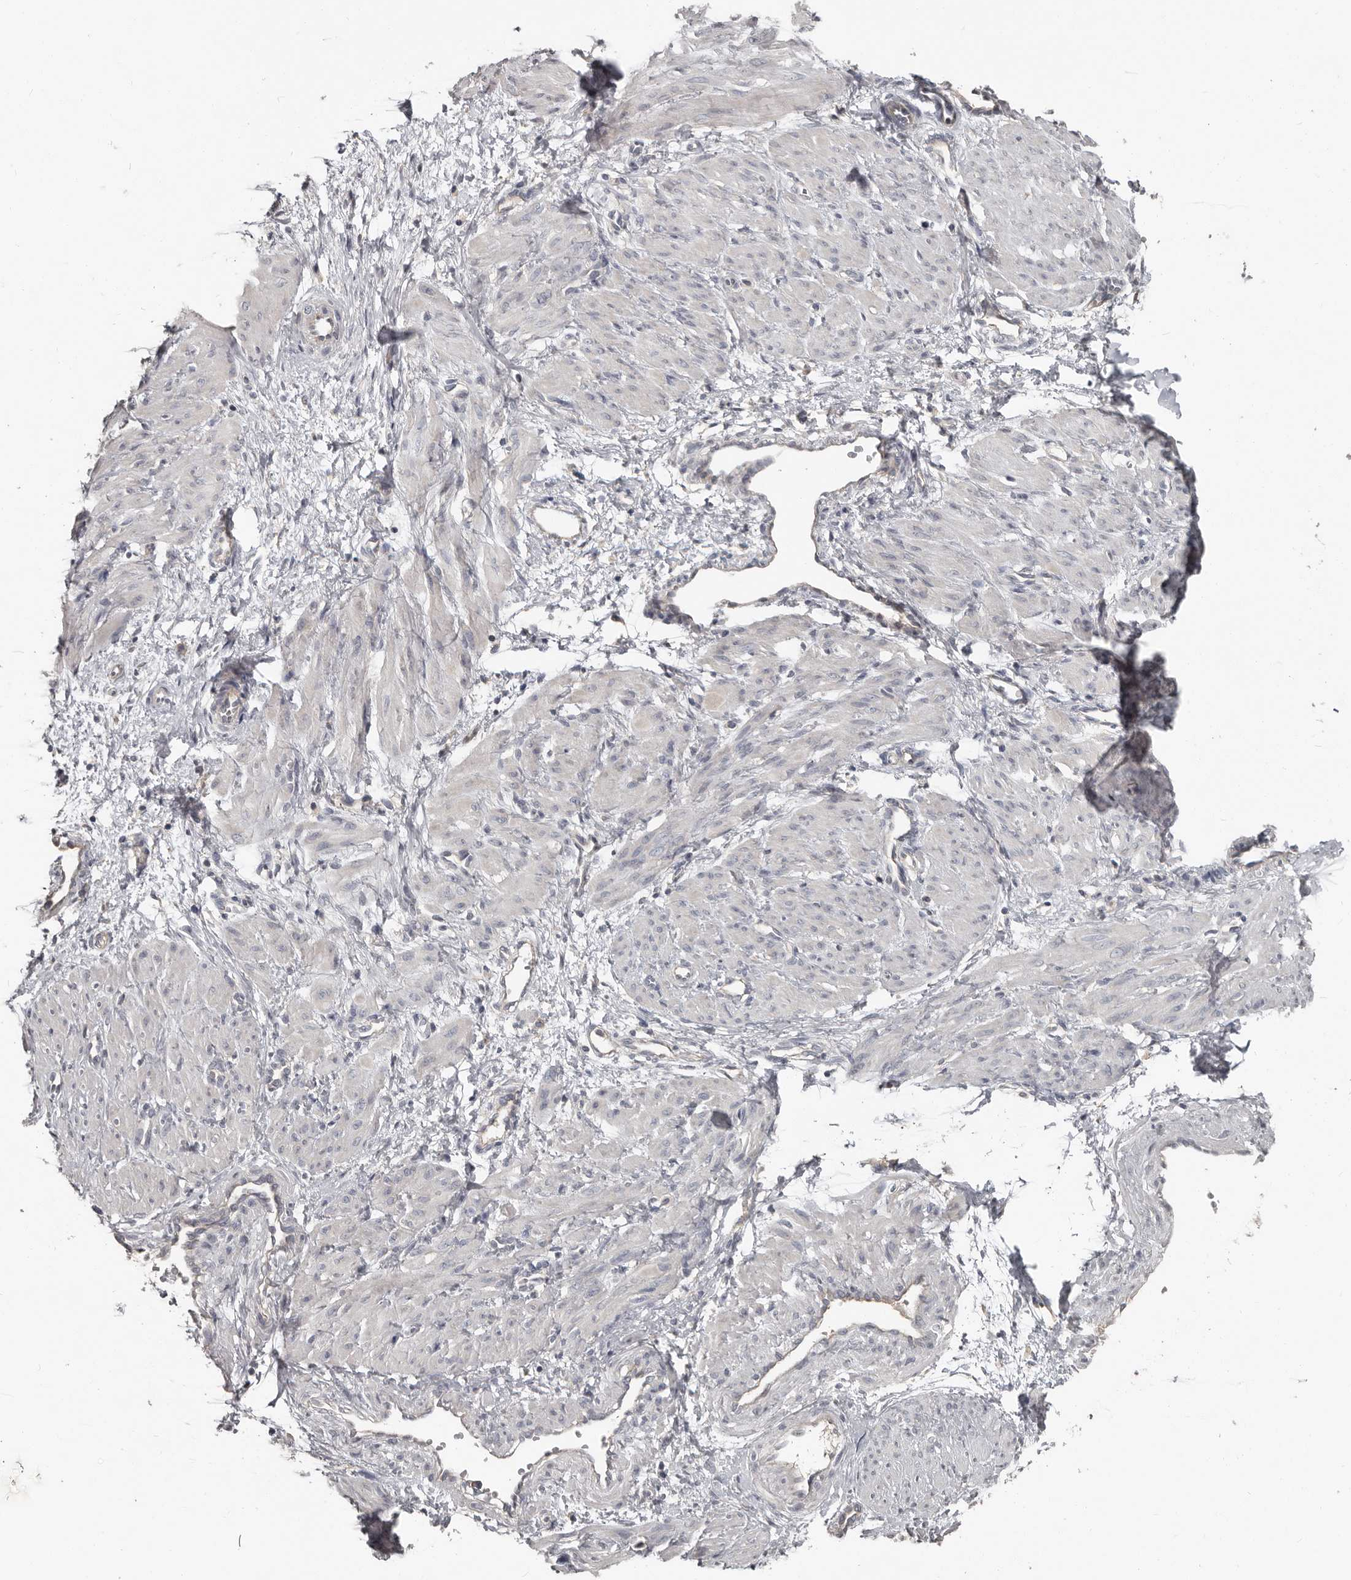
{"staining": {"intensity": "negative", "quantity": "none", "location": "none"}, "tissue": "smooth muscle", "cell_type": "Smooth muscle cells", "image_type": "normal", "snomed": [{"axis": "morphology", "description": "Normal tissue, NOS"}, {"axis": "topography", "description": "Endometrium"}], "caption": "A high-resolution photomicrograph shows immunohistochemistry (IHC) staining of unremarkable smooth muscle, which shows no significant positivity in smooth muscle cells.", "gene": "CA6", "patient": {"sex": "female", "age": 33}}